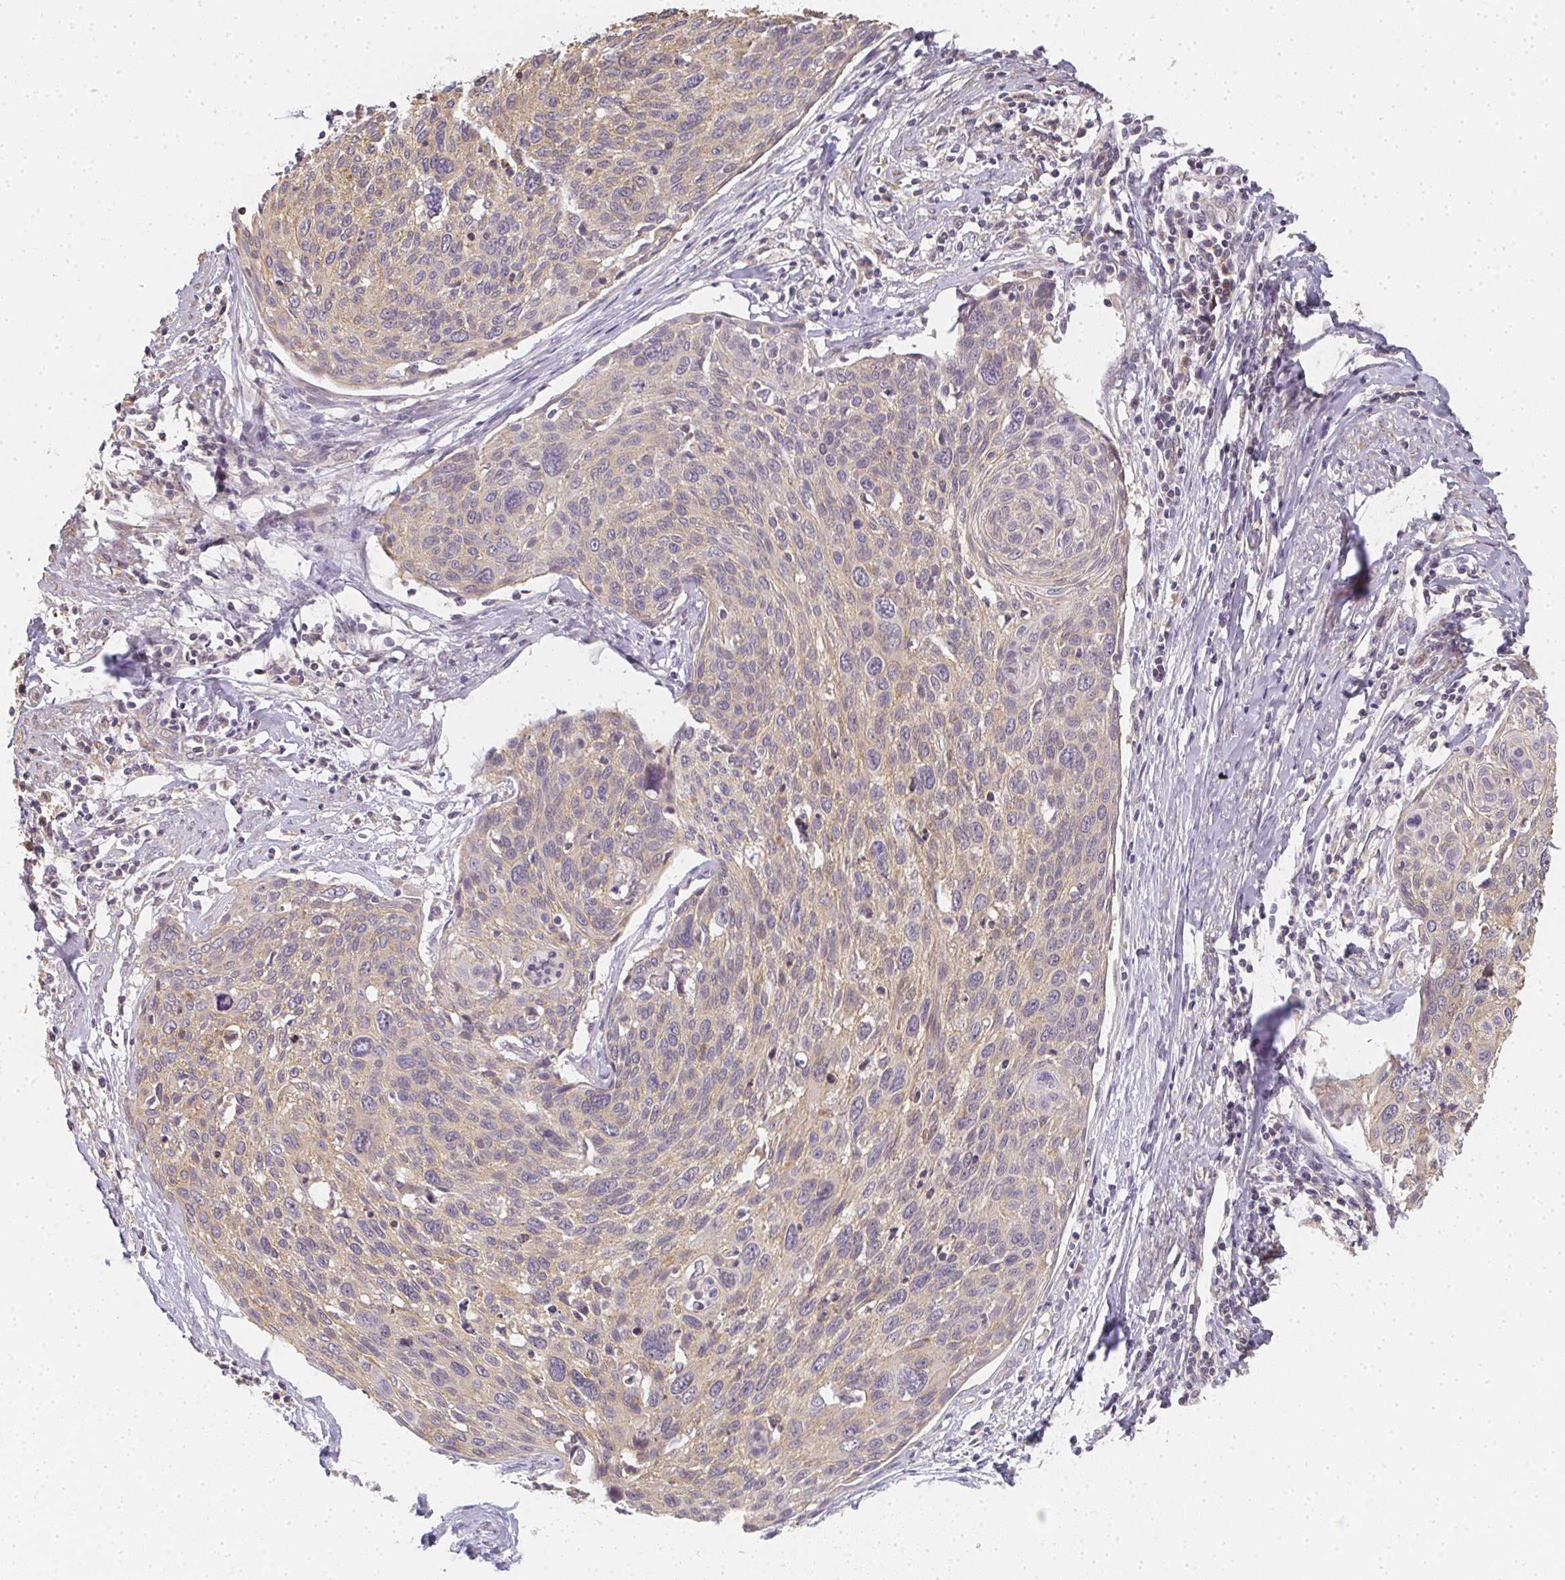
{"staining": {"intensity": "weak", "quantity": "25%-75%", "location": "cytoplasmic/membranous"}, "tissue": "cervical cancer", "cell_type": "Tumor cells", "image_type": "cancer", "snomed": [{"axis": "morphology", "description": "Squamous cell carcinoma, NOS"}, {"axis": "topography", "description": "Cervix"}], "caption": "Squamous cell carcinoma (cervical) stained with DAB immunohistochemistry (IHC) displays low levels of weak cytoplasmic/membranous expression in approximately 25%-75% of tumor cells. Using DAB (3,3'-diaminobenzidine) (brown) and hematoxylin (blue) stains, captured at high magnification using brightfield microscopy.", "gene": "SLC35B3", "patient": {"sex": "female", "age": 49}}